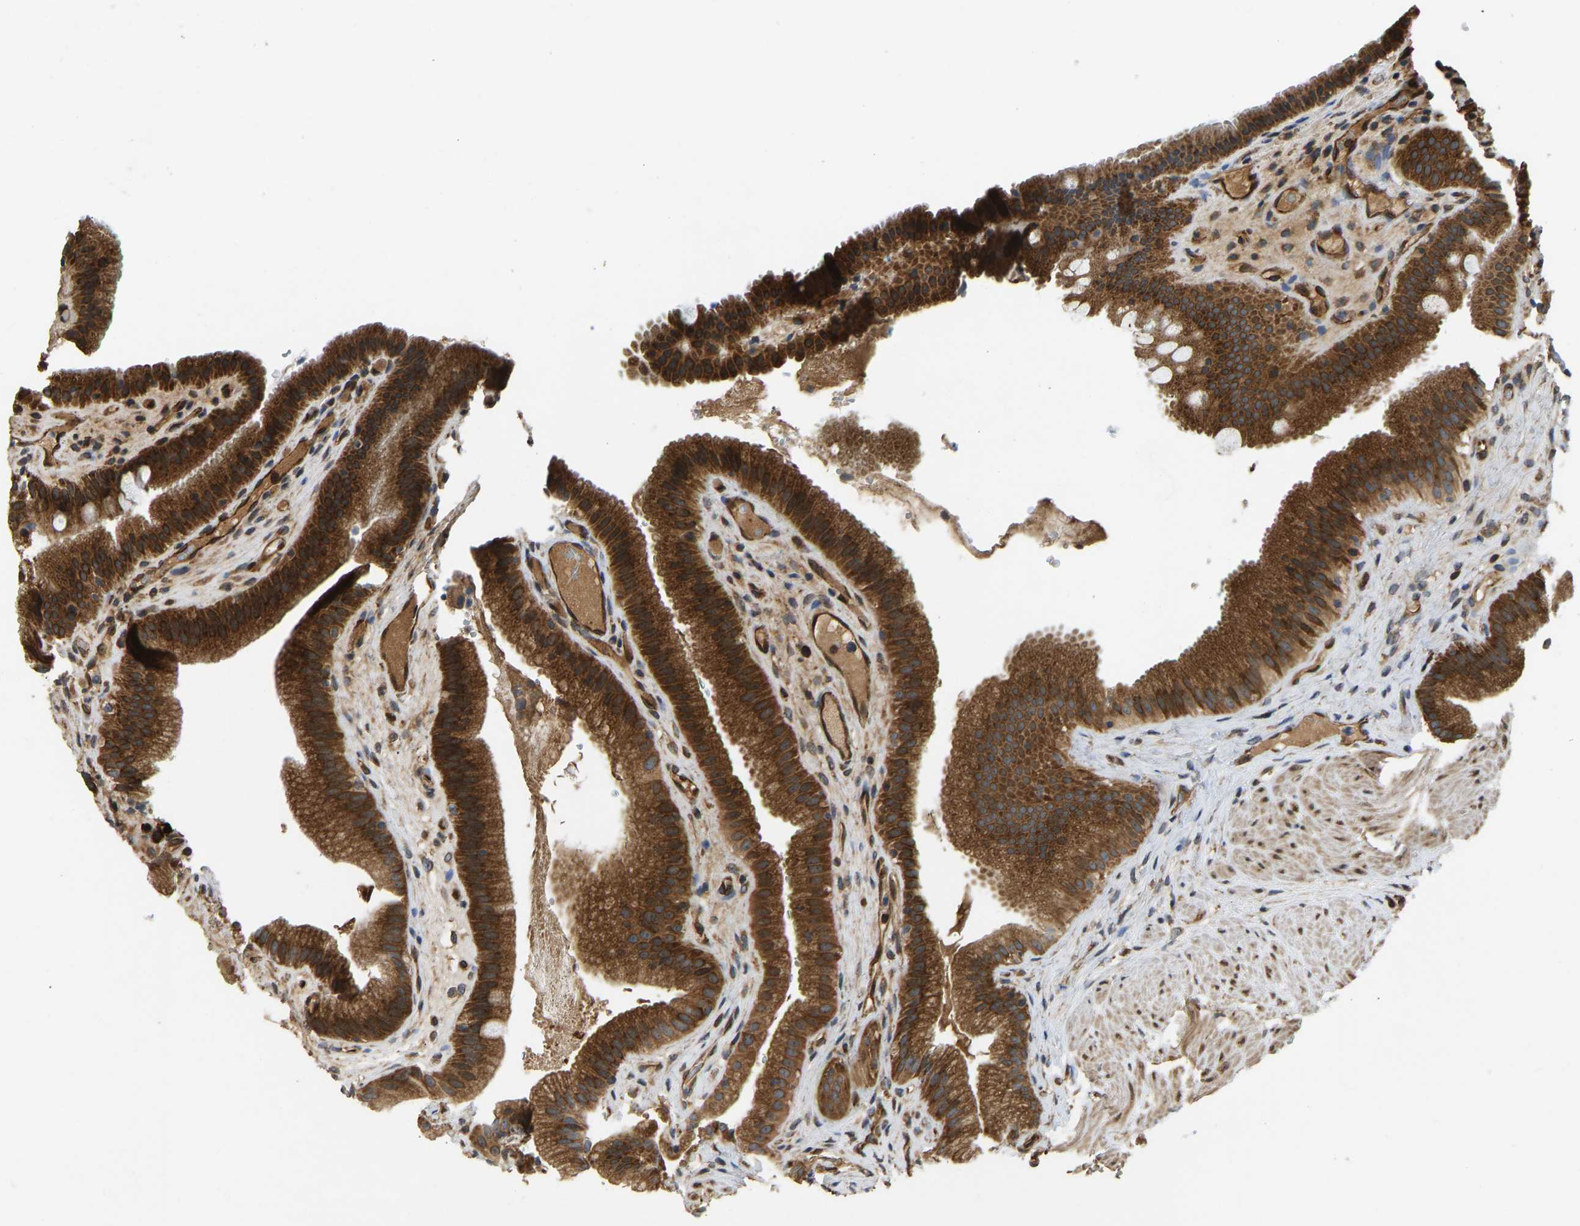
{"staining": {"intensity": "strong", "quantity": ">75%", "location": "cytoplasmic/membranous"}, "tissue": "gallbladder", "cell_type": "Glandular cells", "image_type": "normal", "snomed": [{"axis": "morphology", "description": "Normal tissue, NOS"}, {"axis": "topography", "description": "Gallbladder"}], "caption": "IHC histopathology image of unremarkable gallbladder stained for a protein (brown), which reveals high levels of strong cytoplasmic/membranous positivity in about >75% of glandular cells.", "gene": "RASGRF2", "patient": {"sex": "male", "age": 49}}